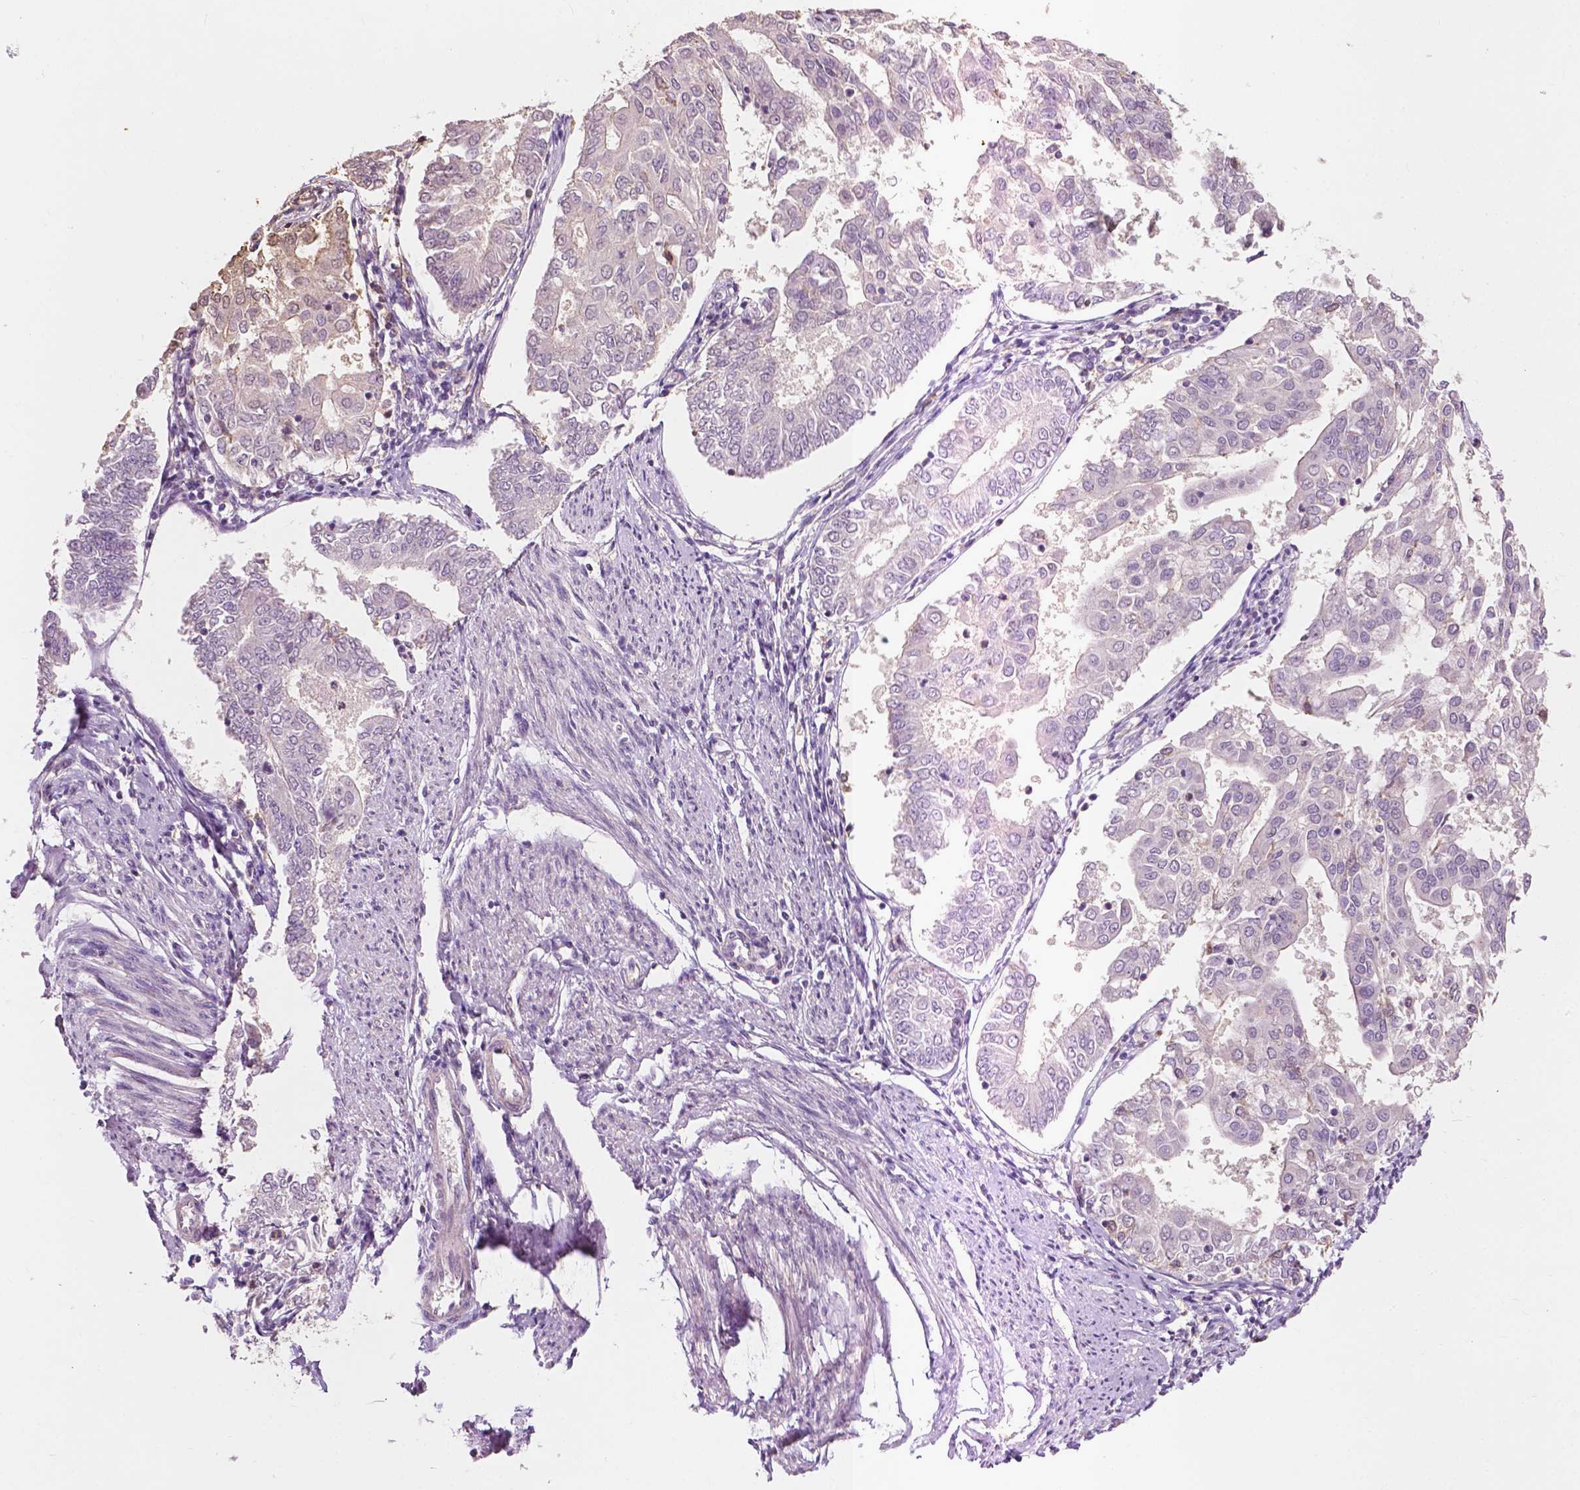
{"staining": {"intensity": "negative", "quantity": "none", "location": "none"}, "tissue": "endometrial cancer", "cell_type": "Tumor cells", "image_type": "cancer", "snomed": [{"axis": "morphology", "description": "Adenocarcinoma, NOS"}, {"axis": "topography", "description": "Endometrium"}], "caption": "High power microscopy photomicrograph of an immunohistochemistry histopathology image of adenocarcinoma (endometrial), revealing no significant positivity in tumor cells.", "gene": "EBAG9", "patient": {"sex": "female", "age": 68}}